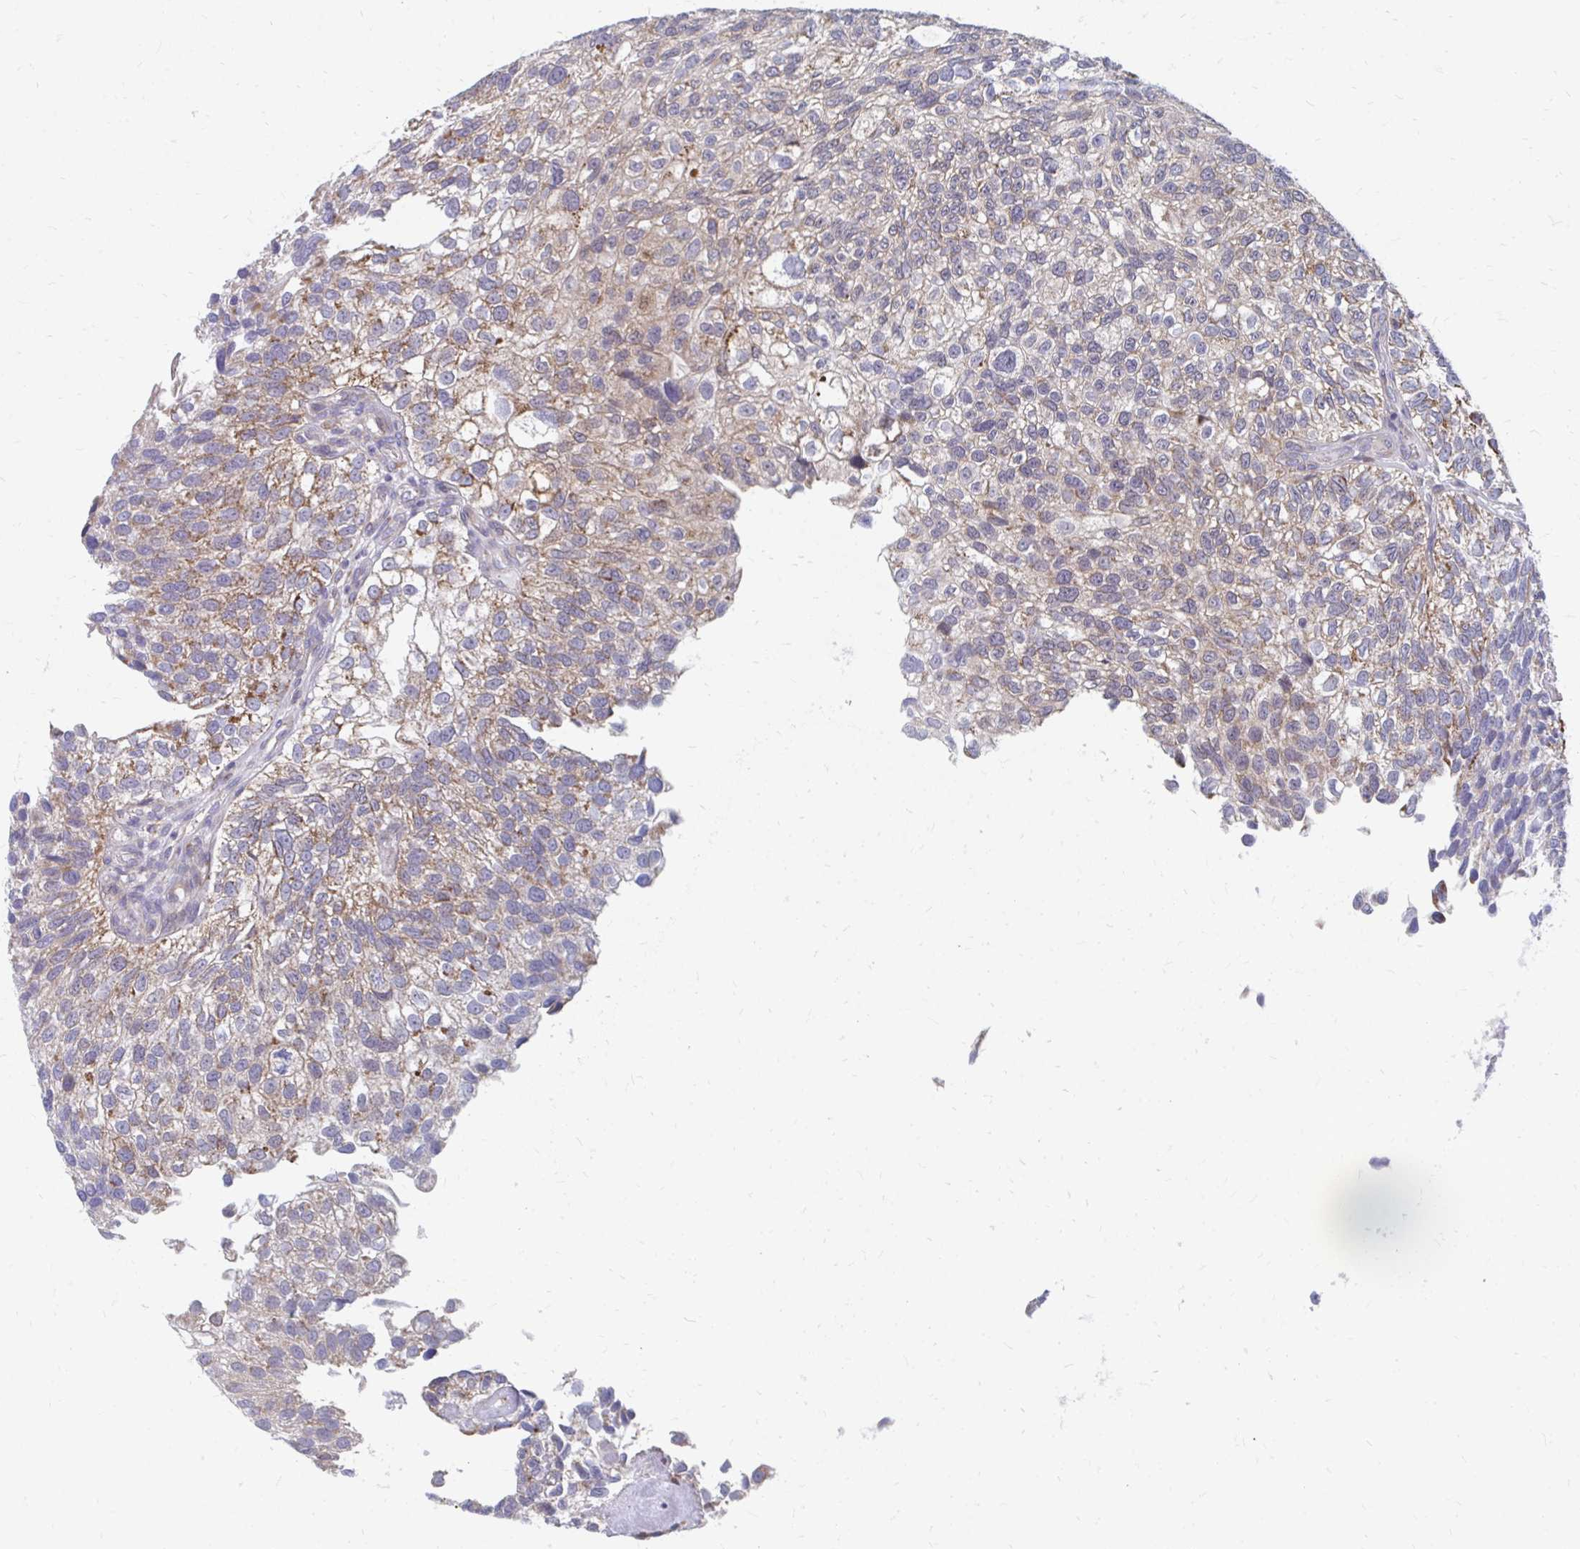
{"staining": {"intensity": "moderate", "quantity": ">75%", "location": "cytoplasmic/membranous"}, "tissue": "urothelial cancer", "cell_type": "Tumor cells", "image_type": "cancer", "snomed": [{"axis": "morphology", "description": "Urothelial carcinoma, NOS"}, {"axis": "topography", "description": "Urinary bladder"}], "caption": "Tumor cells reveal medium levels of moderate cytoplasmic/membranous staining in approximately >75% of cells in transitional cell carcinoma.", "gene": "PABIR3", "patient": {"sex": "male", "age": 87}}